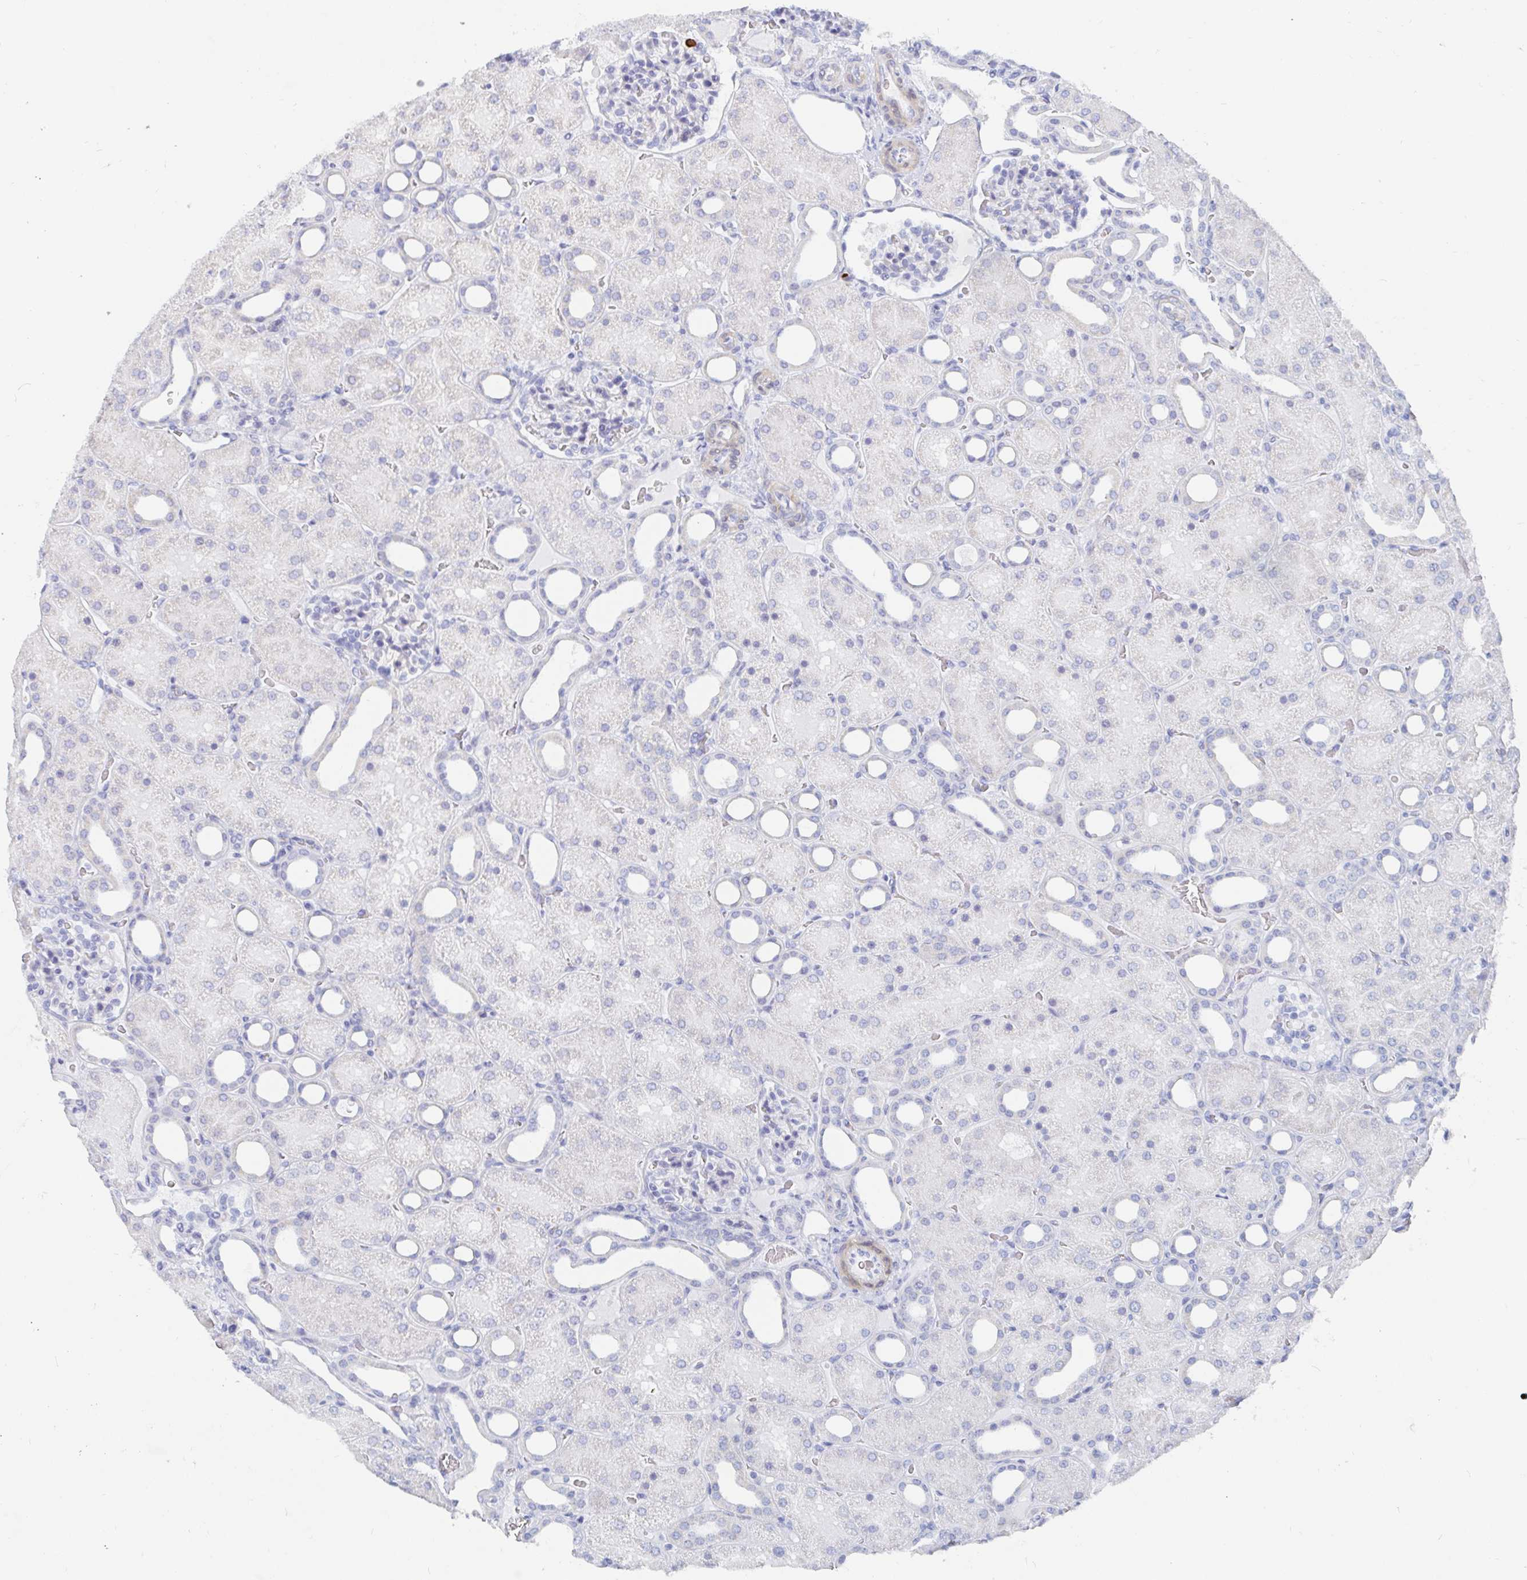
{"staining": {"intensity": "negative", "quantity": "none", "location": "none"}, "tissue": "kidney", "cell_type": "Cells in glomeruli", "image_type": "normal", "snomed": [{"axis": "morphology", "description": "Normal tissue, NOS"}, {"axis": "topography", "description": "Kidney"}], "caption": "DAB (3,3'-diaminobenzidine) immunohistochemical staining of benign kidney demonstrates no significant staining in cells in glomeruli.", "gene": "PACSIN1", "patient": {"sex": "male", "age": 2}}